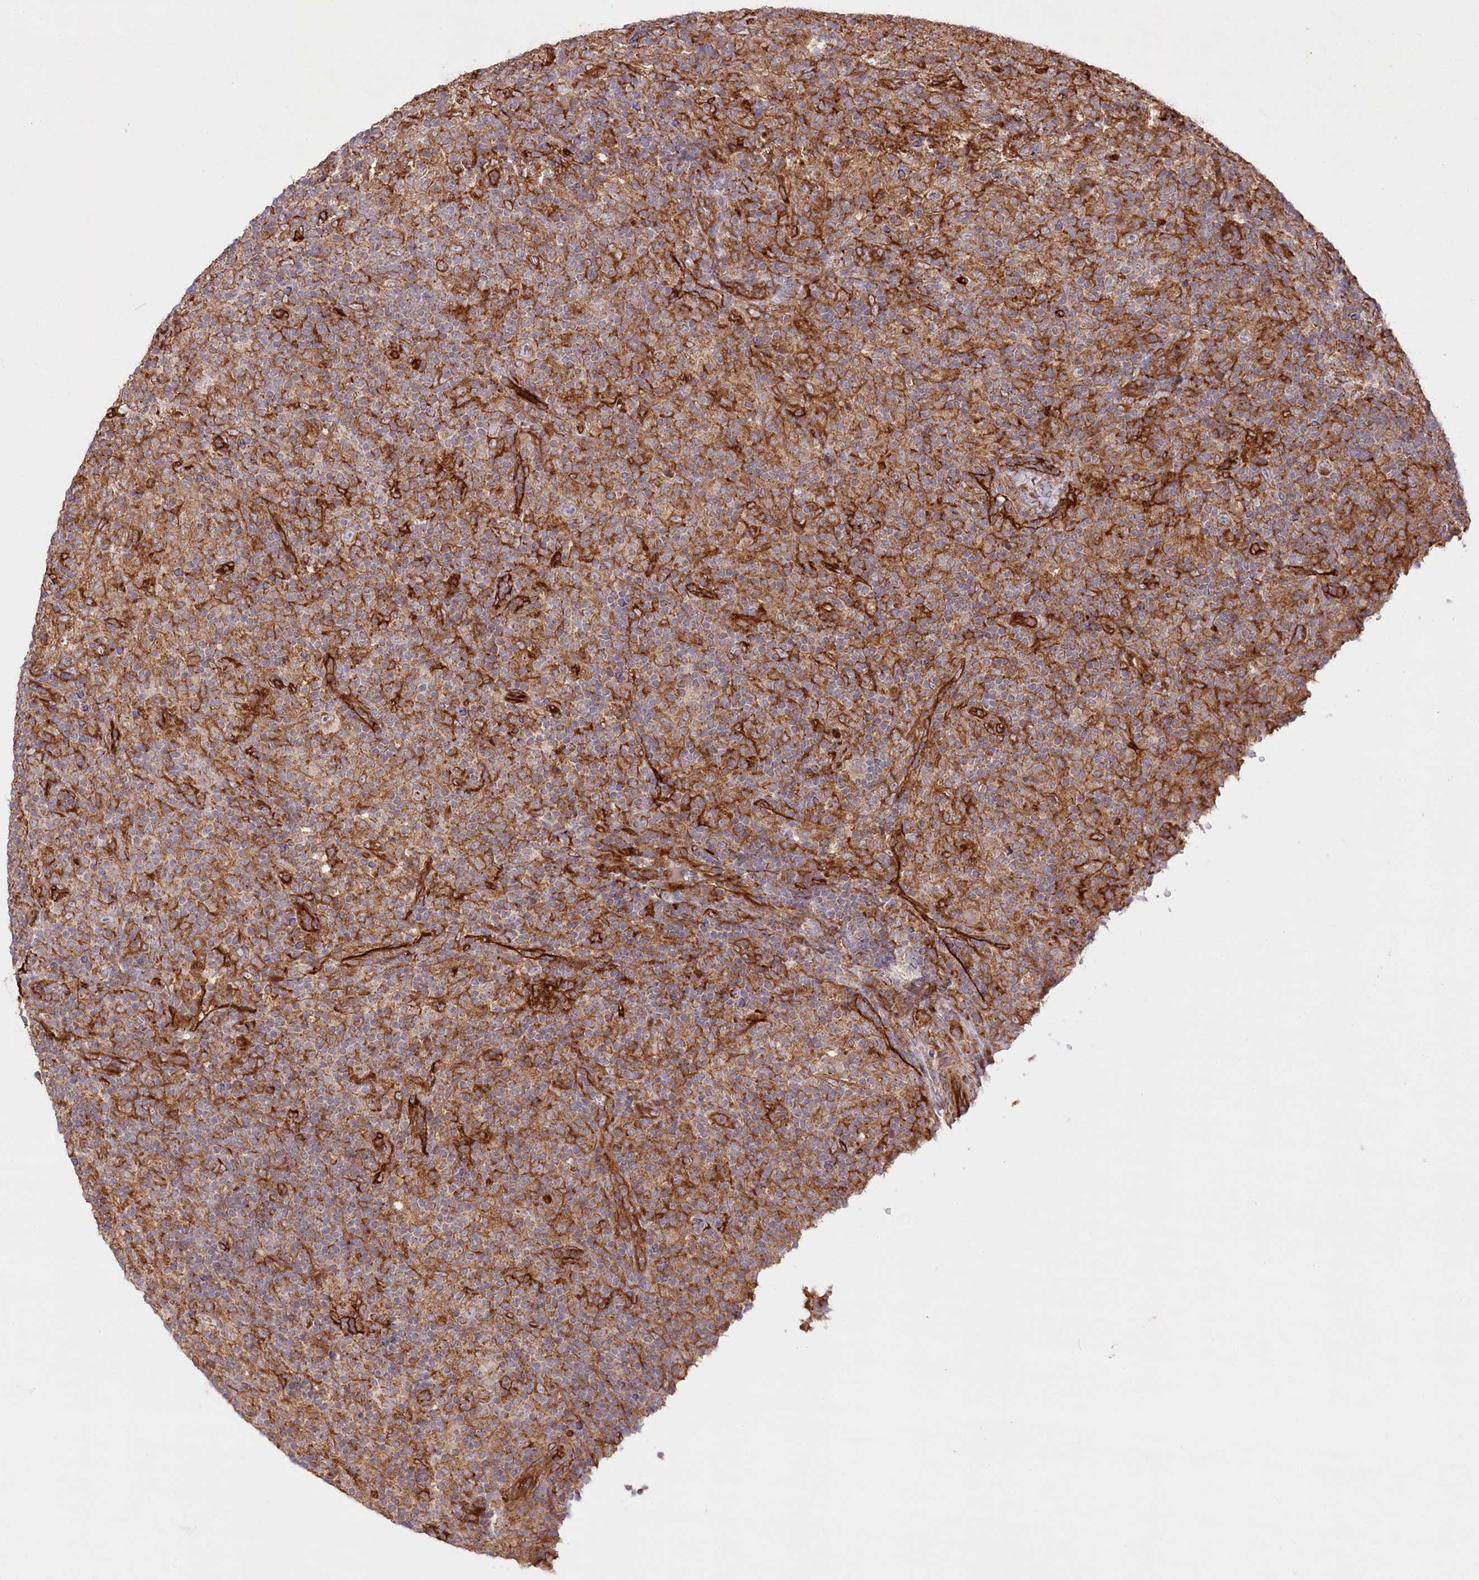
{"staining": {"intensity": "moderate", "quantity": "25%-75%", "location": "cytoplasmic/membranous"}, "tissue": "lymphoma", "cell_type": "Tumor cells", "image_type": "cancer", "snomed": [{"axis": "morphology", "description": "Hodgkin's disease, NOS"}, {"axis": "topography", "description": "Lymph node"}], "caption": "A high-resolution photomicrograph shows immunohistochemistry (IHC) staining of Hodgkin's disease, which reveals moderate cytoplasmic/membranous expression in about 25%-75% of tumor cells.", "gene": "MTPAP", "patient": {"sex": "male", "age": 70}}